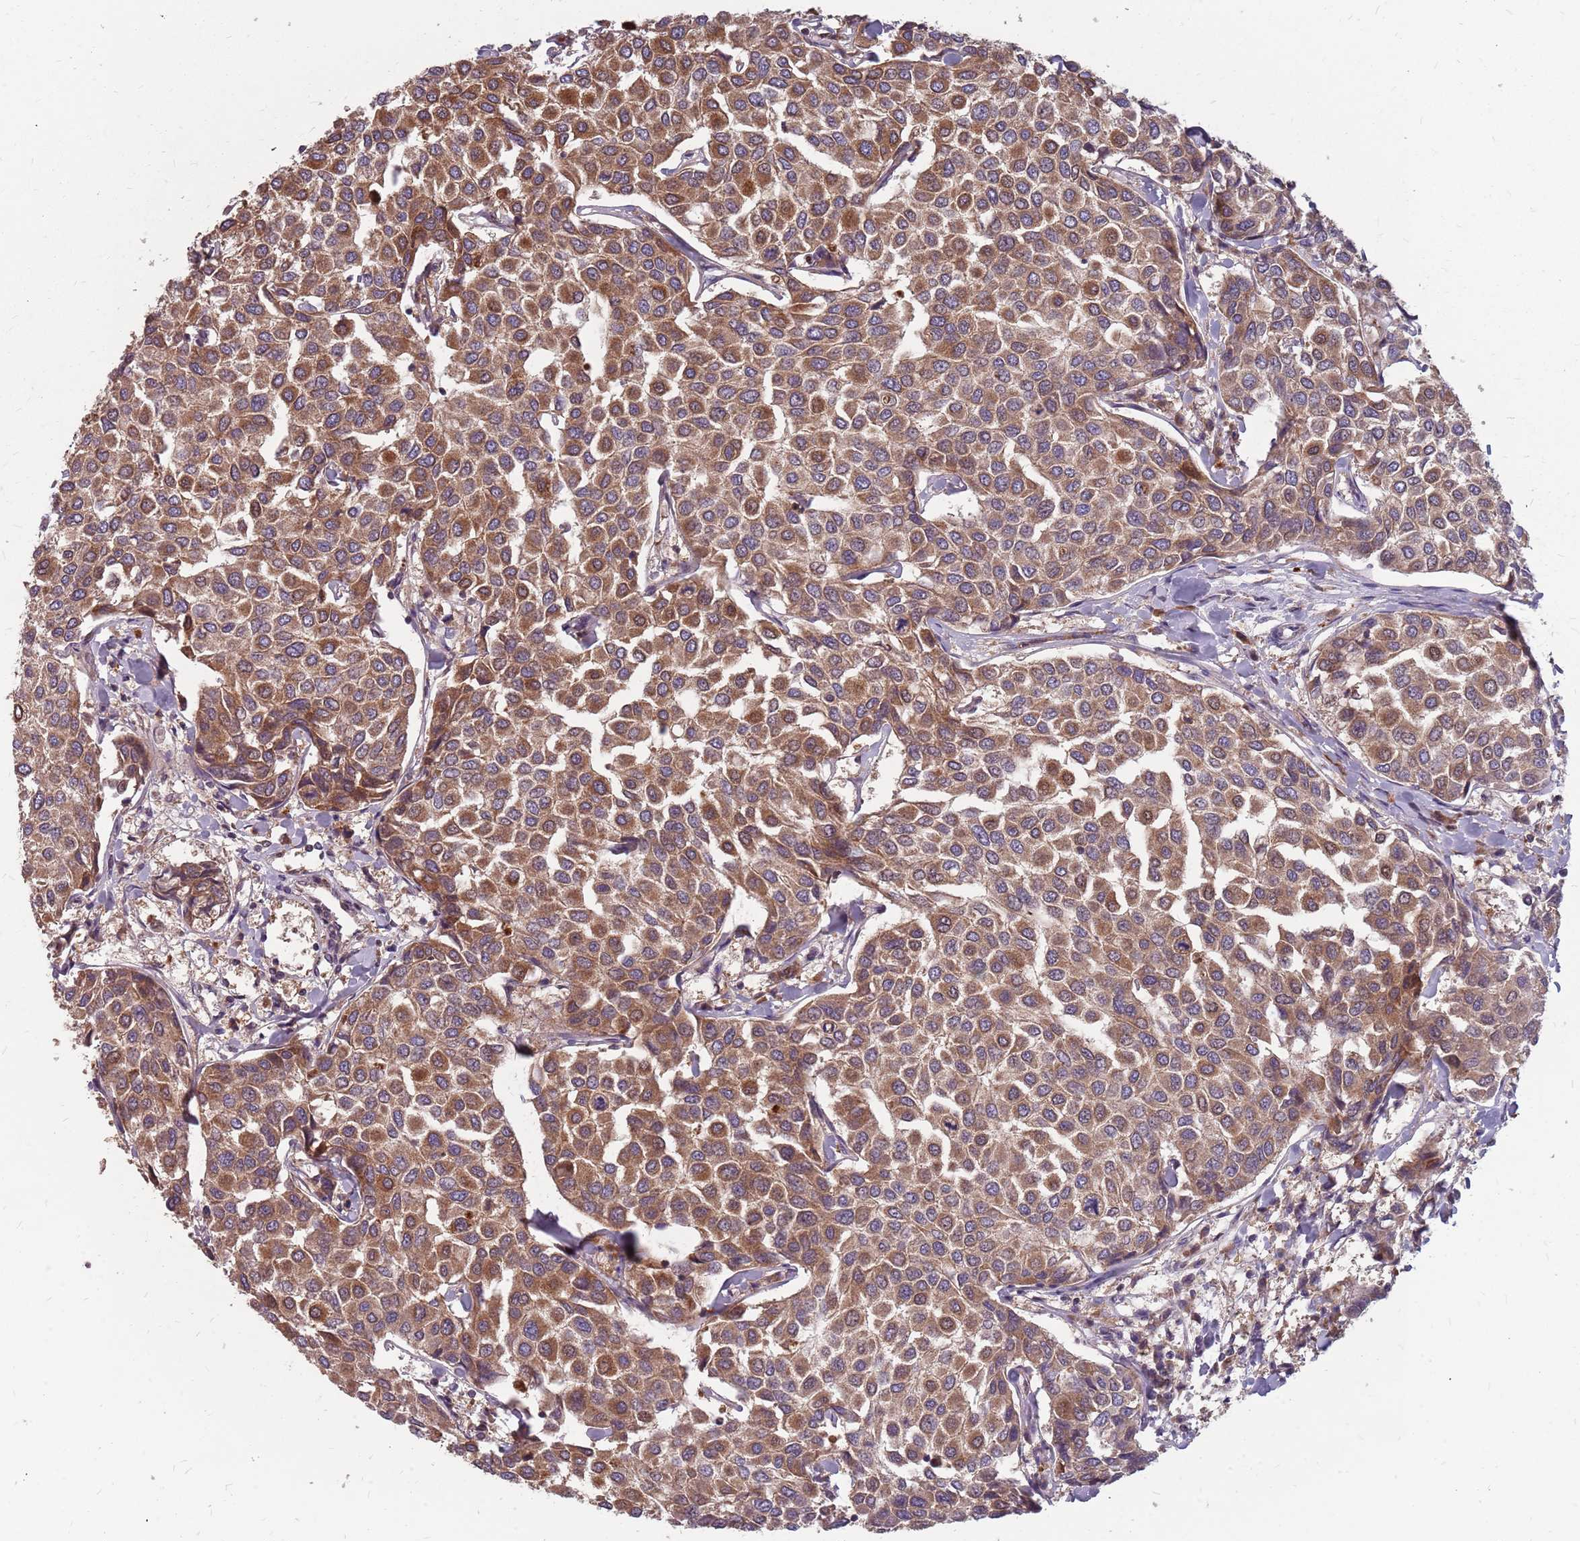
{"staining": {"intensity": "moderate", "quantity": ">75%", "location": "cytoplasmic/membranous"}, "tissue": "breast cancer", "cell_type": "Tumor cells", "image_type": "cancer", "snomed": [{"axis": "morphology", "description": "Duct carcinoma"}, {"axis": "topography", "description": "Breast"}], "caption": "Human invasive ductal carcinoma (breast) stained with a protein marker exhibits moderate staining in tumor cells.", "gene": "NME4", "patient": {"sex": "female", "age": 55}}